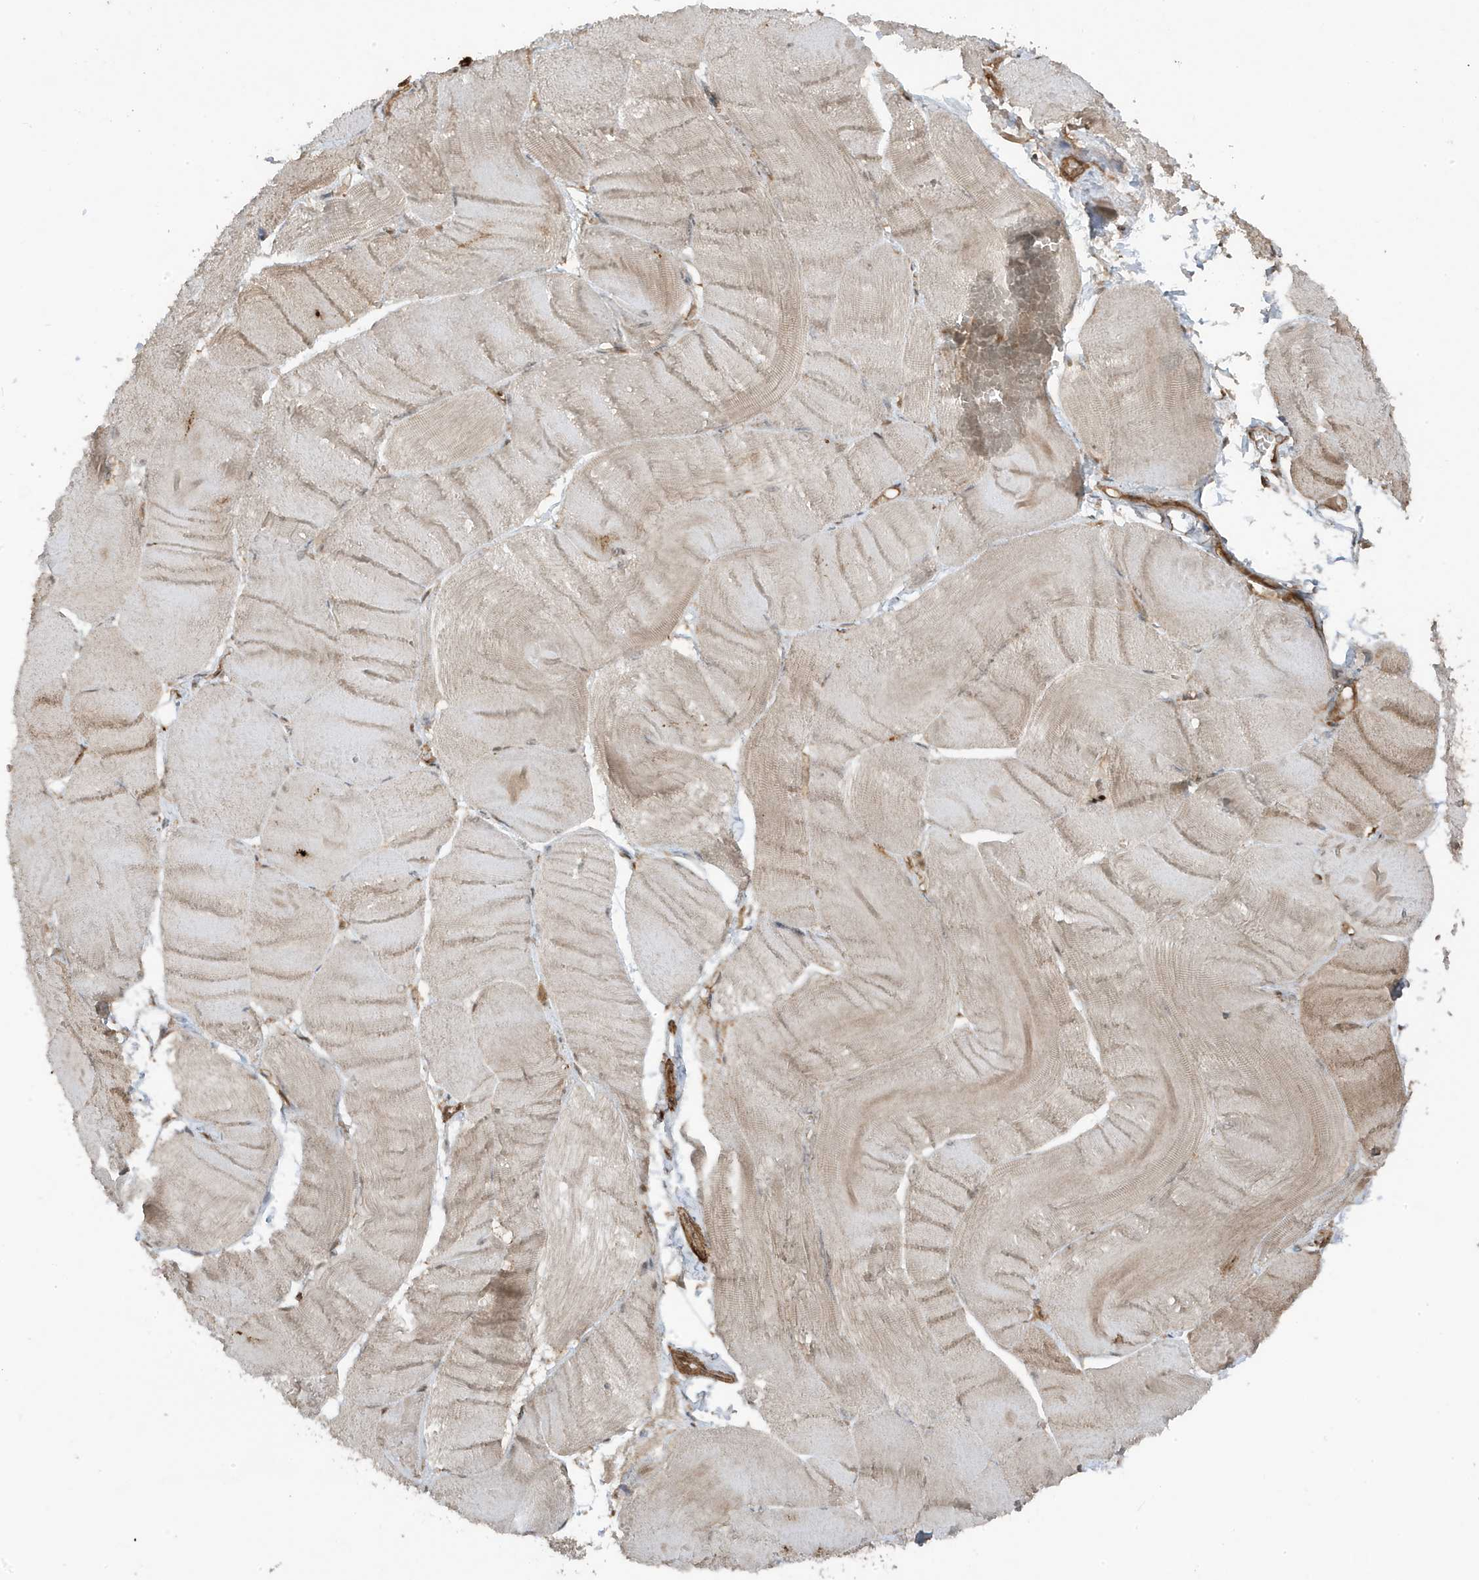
{"staining": {"intensity": "negative", "quantity": "none", "location": "none"}, "tissue": "skeletal muscle", "cell_type": "Myocytes", "image_type": "normal", "snomed": [{"axis": "morphology", "description": "Normal tissue, NOS"}, {"axis": "morphology", "description": "Basal cell carcinoma"}, {"axis": "topography", "description": "Skeletal muscle"}], "caption": "Immunohistochemical staining of benign human skeletal muscle reveals no significant expression in myocytes. Brightfield microscopy of immunohistochemistry stained with DAB (brown) and hematoxylin (blue), captured at high magnification.", "gene": "ASAP1", "patient": {"sex": "female", "age": 64}}